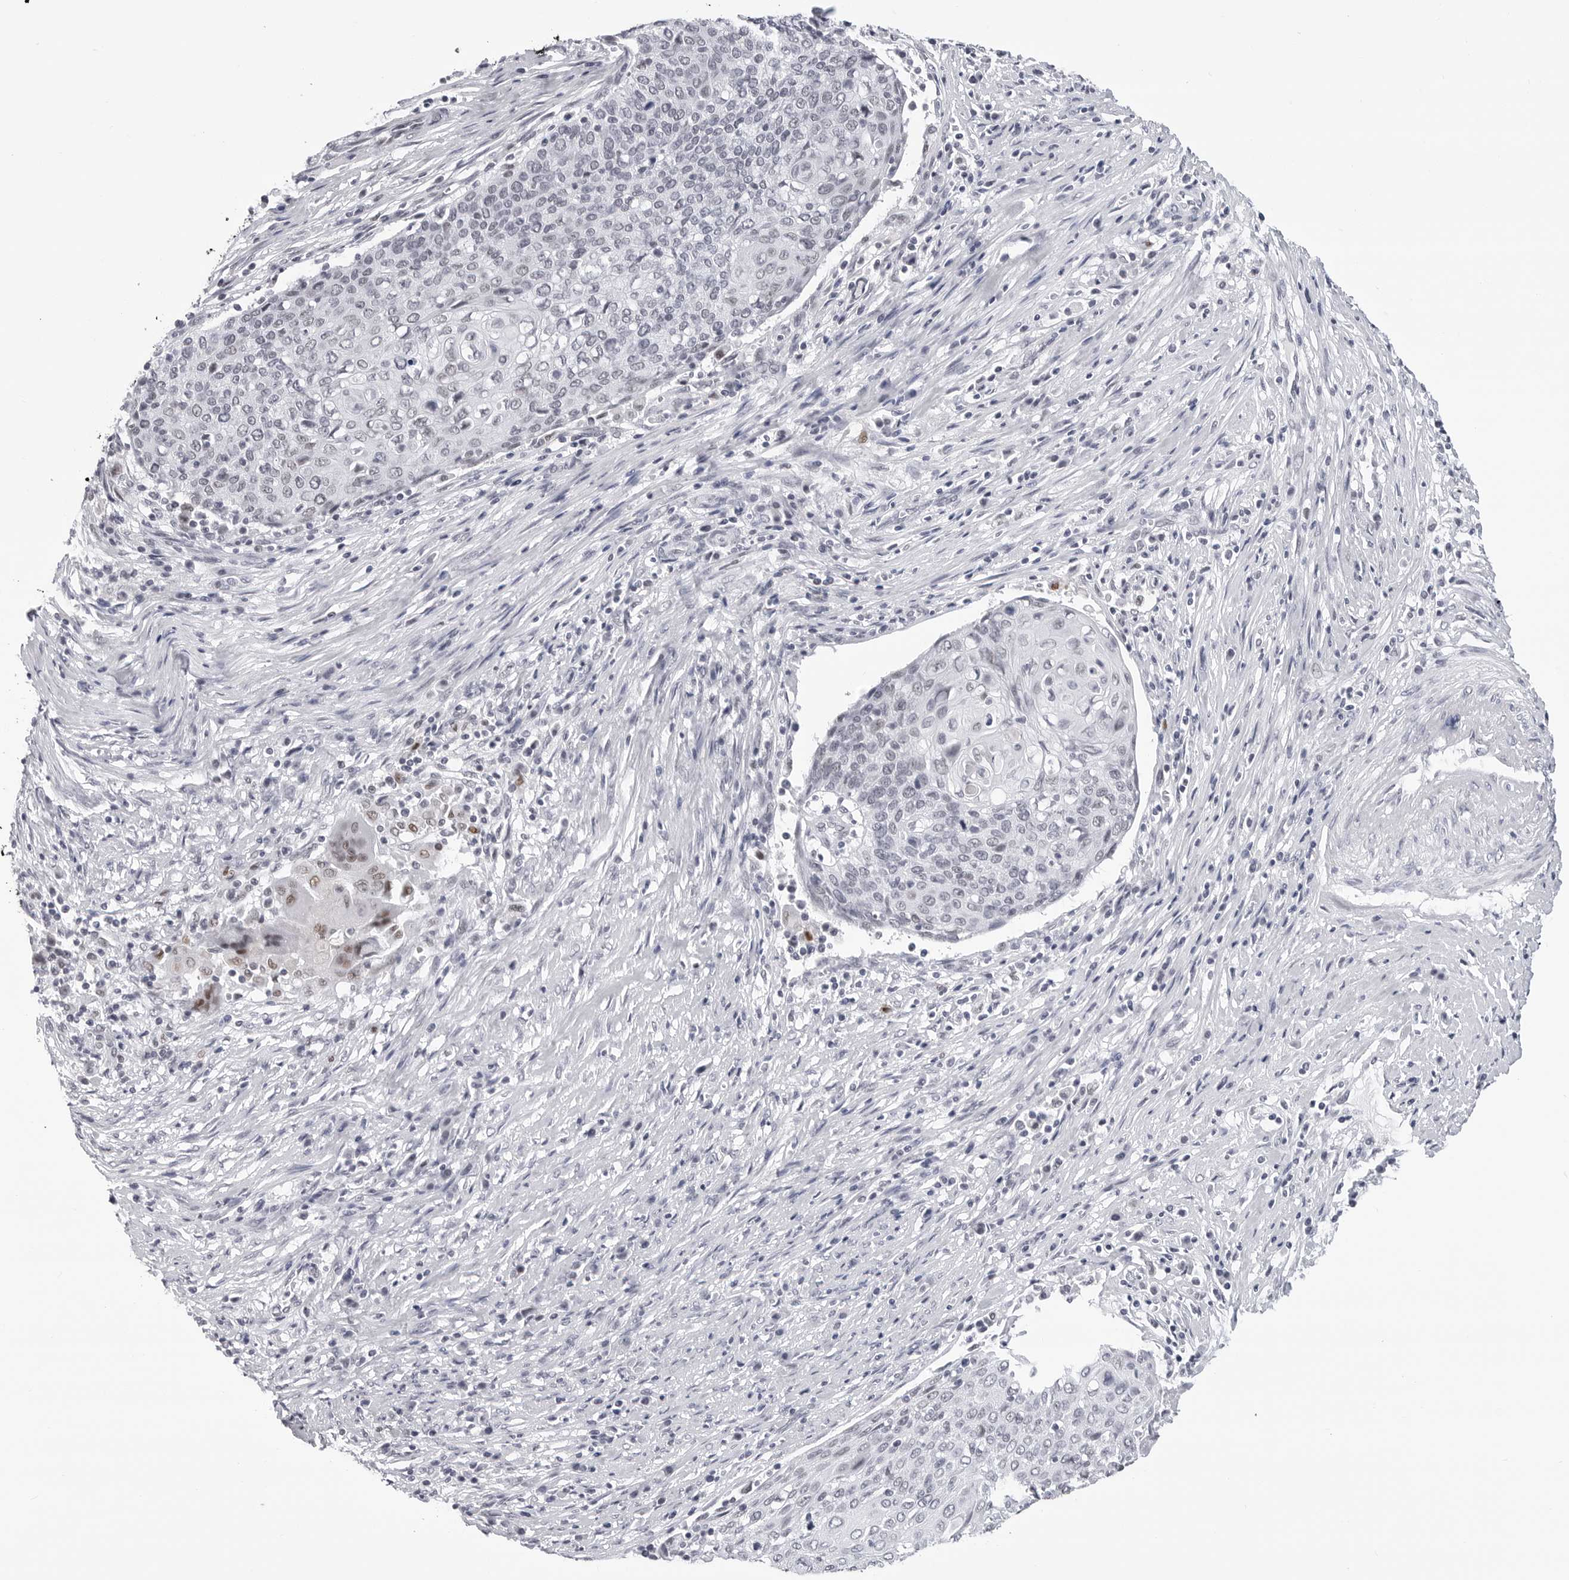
{"staining": {"intensity": "negative", "quantity": "none", "location": "none"}, "tissue": "cervical cancer", "cell_type": "Tumor cells", "image_type": "cancer", "snomed": [{"axis": "morphology", "description": "Squamous cell carcinoma, NOS"}, {"axis": "topography", "description": "Cervix"}], "caption": "Image shows no significant protein expression in tumor cells of cervical squamous cell carcinoma.", "gene": "SF3B4", "patient": {"sex": "female", "age": 39}}